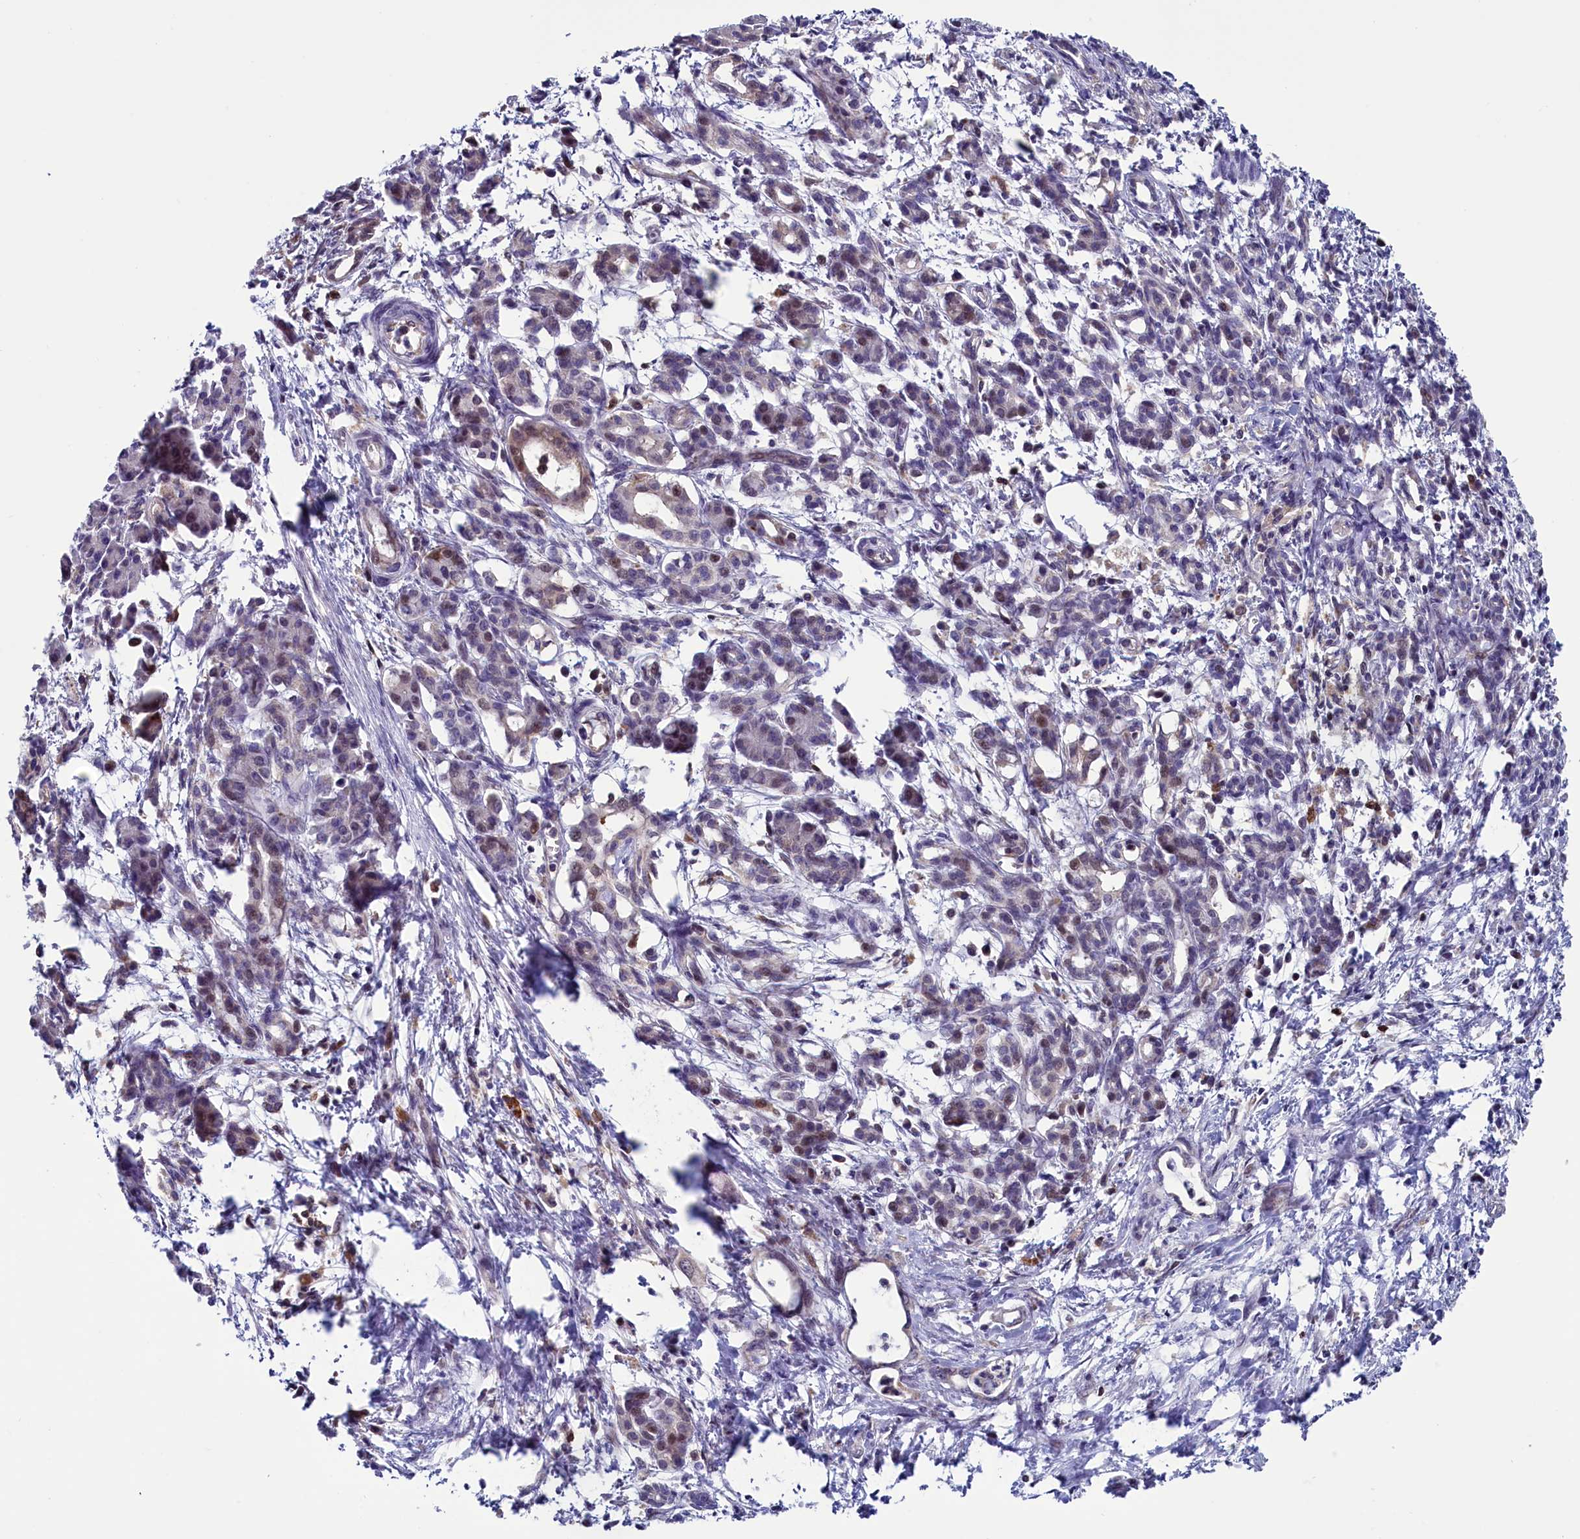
{"staining": {"intensity": "weak", "quantity": "<25%", "location": "cytoplasmic/membranous,nuclear"}, "tissue": "pancreatic cancer", "cell_type": "Tumor cells", "image_type": "cancer", "snomed": [{"axis": "morphology", "description": "Adenocarcinoma, NOS"}, {"axis": "topography", "description": "Pancreas"}], "caption": "DAB (3,3'-diaminobenzidine) immunohistochemical staining of human pancreatic cancer (adenocarcinoma) reveals no significant expression in tumor cells.", "gene": "CIAPIN1", "patient": {"sex": "female", "age": 55}}